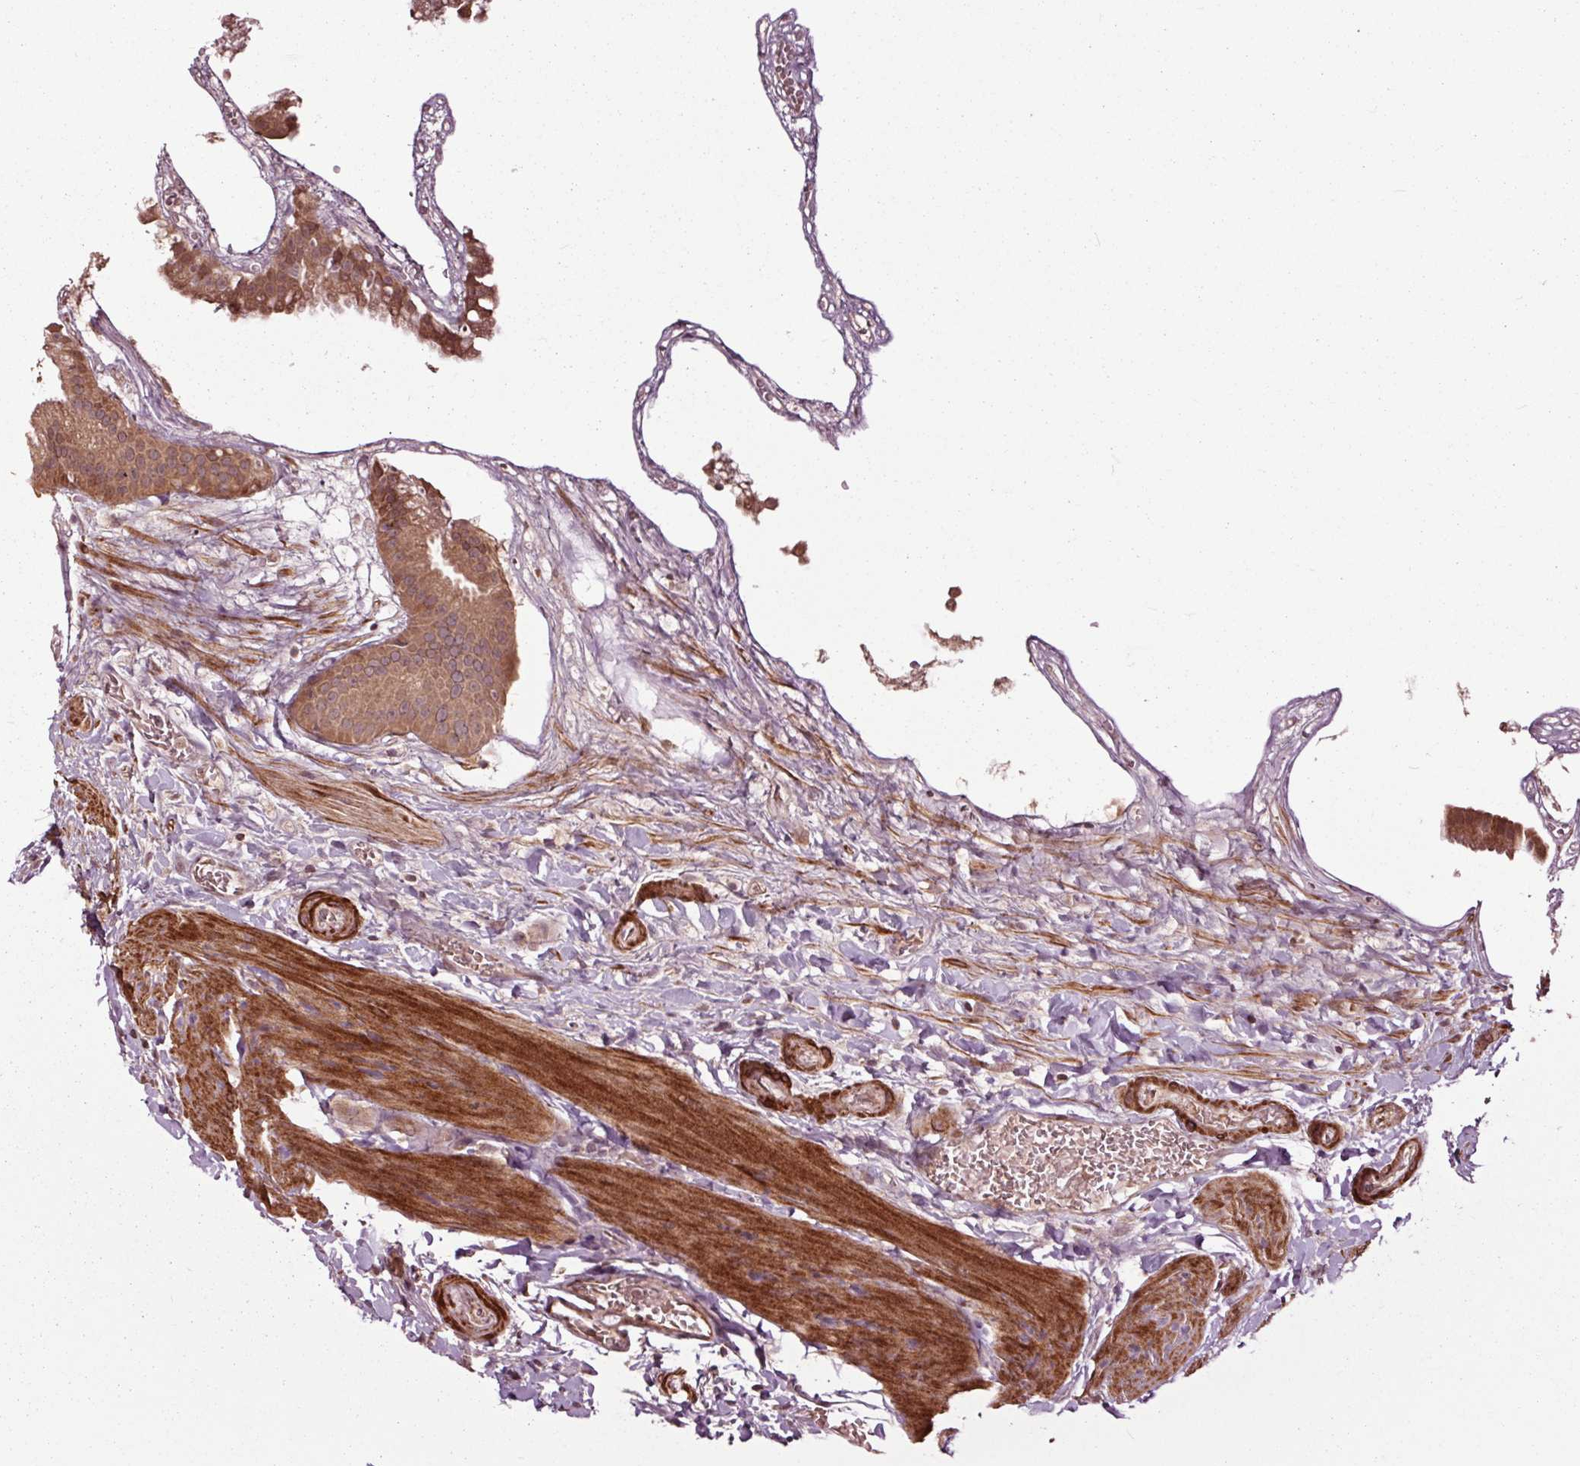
{"staining": {"intensity": "moderate", "quantity": ">75%", "location": "cytoplasmic/membranous"}, "tissue": "gallbladder", "cell_type": "Glandular cells", "image_type": "normal", "snomed": [{"axis": "morphology", "description": "Normal tissue, NOS"}, {"axis": "topography", "description": "Gallbladder"}], "caption": "Immunohistochemistry (IHC) micrograph of benign gallbladder: gallbladder stained using immunohistochemistry shows medium levels of moderate protein expression localized specifically in the cytoplasmic/membranous of glandular cells, appearing as a cytoplasmic/membranous brown color.", "gene": "CEP95", "patient": {"sex": "female", "age": 63}}